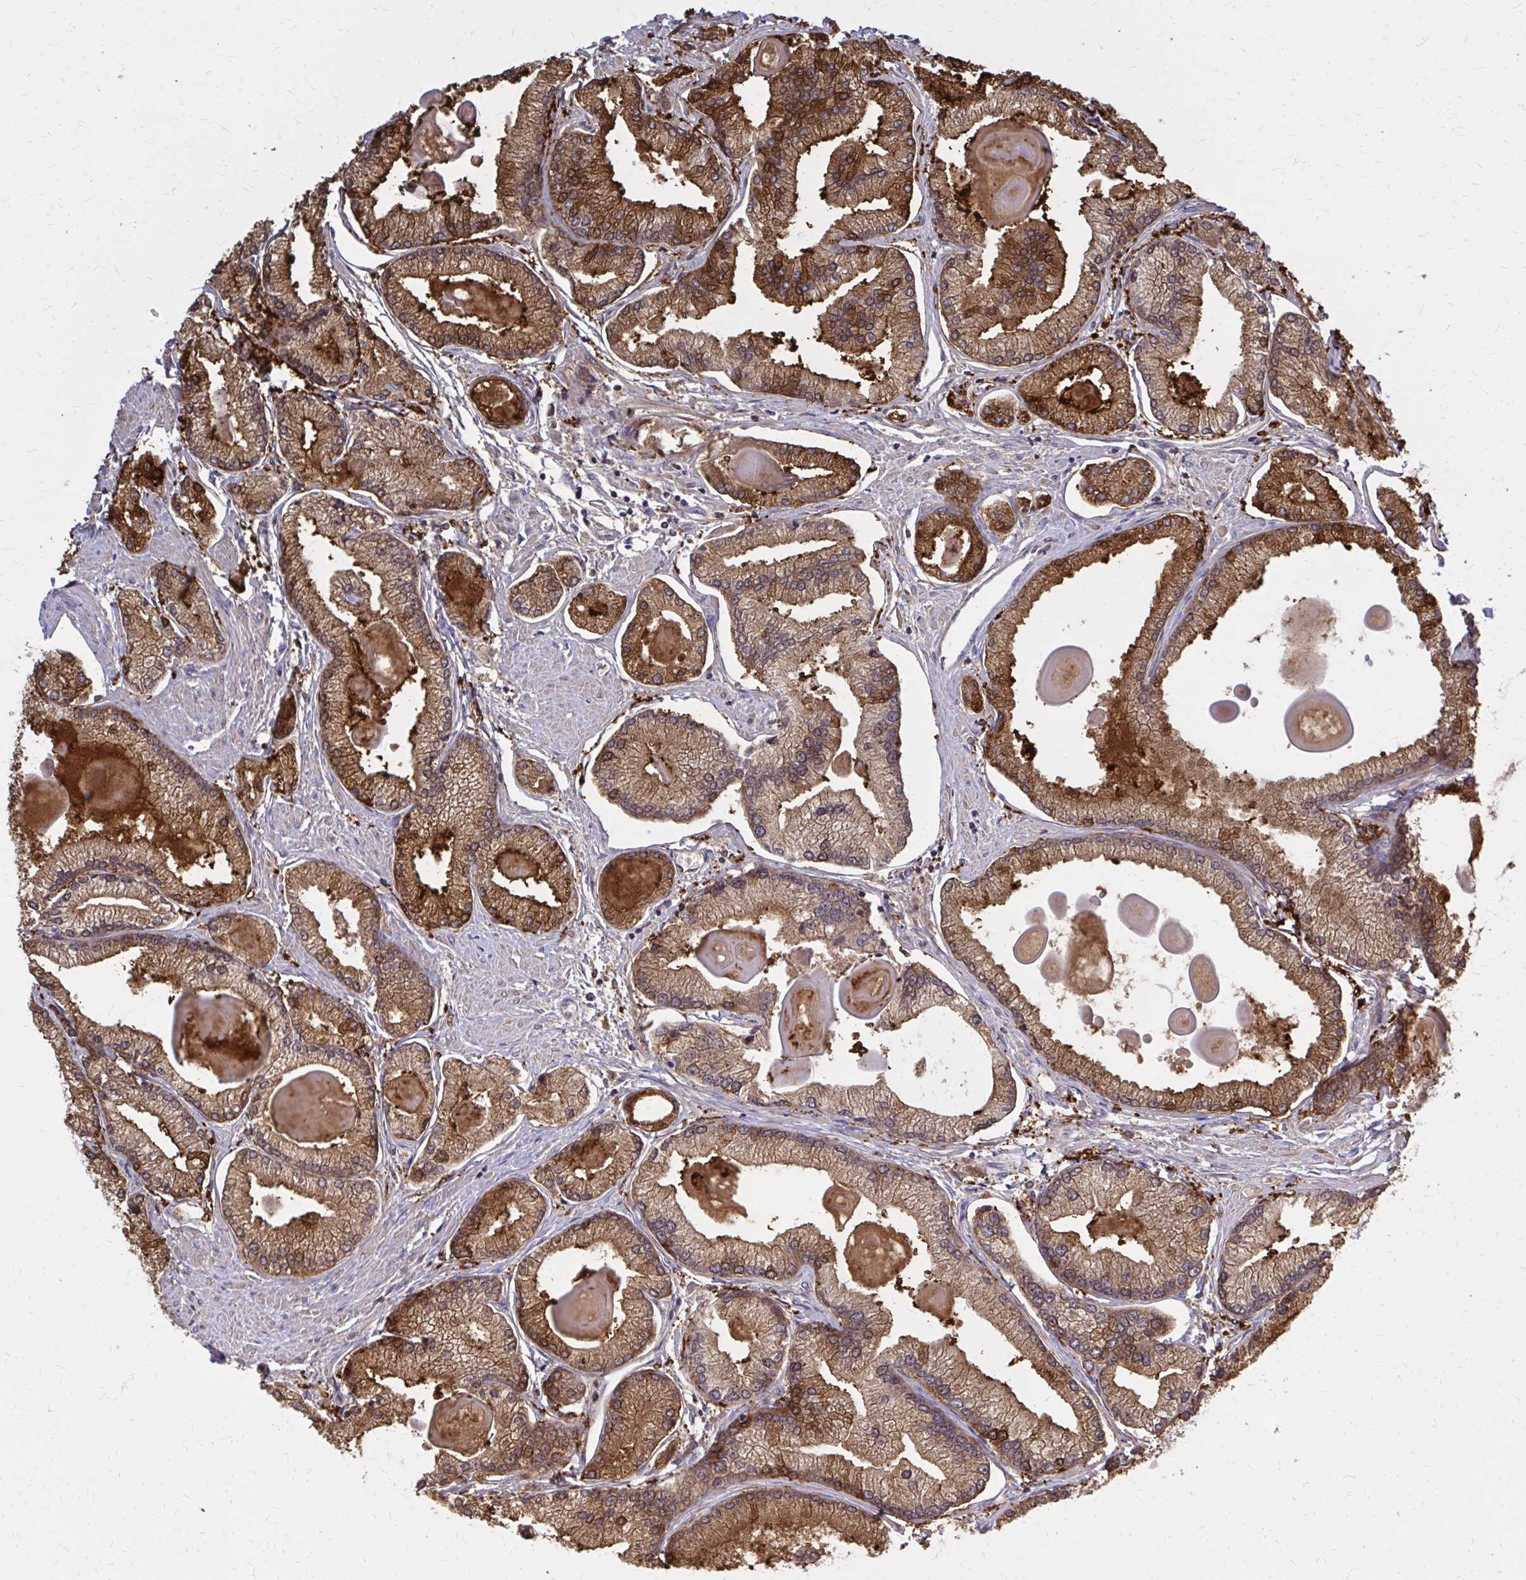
{"staining": {"intensity": "moderate", "quantity": ">75%", "location": "cytoplasmic/membranous"}, "tissue": "prostate cancer", "cell_type": "Tumor cells", "image_type": "cancer", "snomed": [{"axis": "morphology", "description": "Adenocarcinoma, High grade"}, {"axis": "topography", "description": "Prostate"}], "caption": "Prostate cancer stained for a protein demonstrates moderate cytoplasmic/membranous positivity in tumor cells. (DAB (3,3'-diaminobenzidine) IHC with brightfield microscopy, high magnification).", "gene": "DBI", "patient": {"sex": "male", "age": 68}}